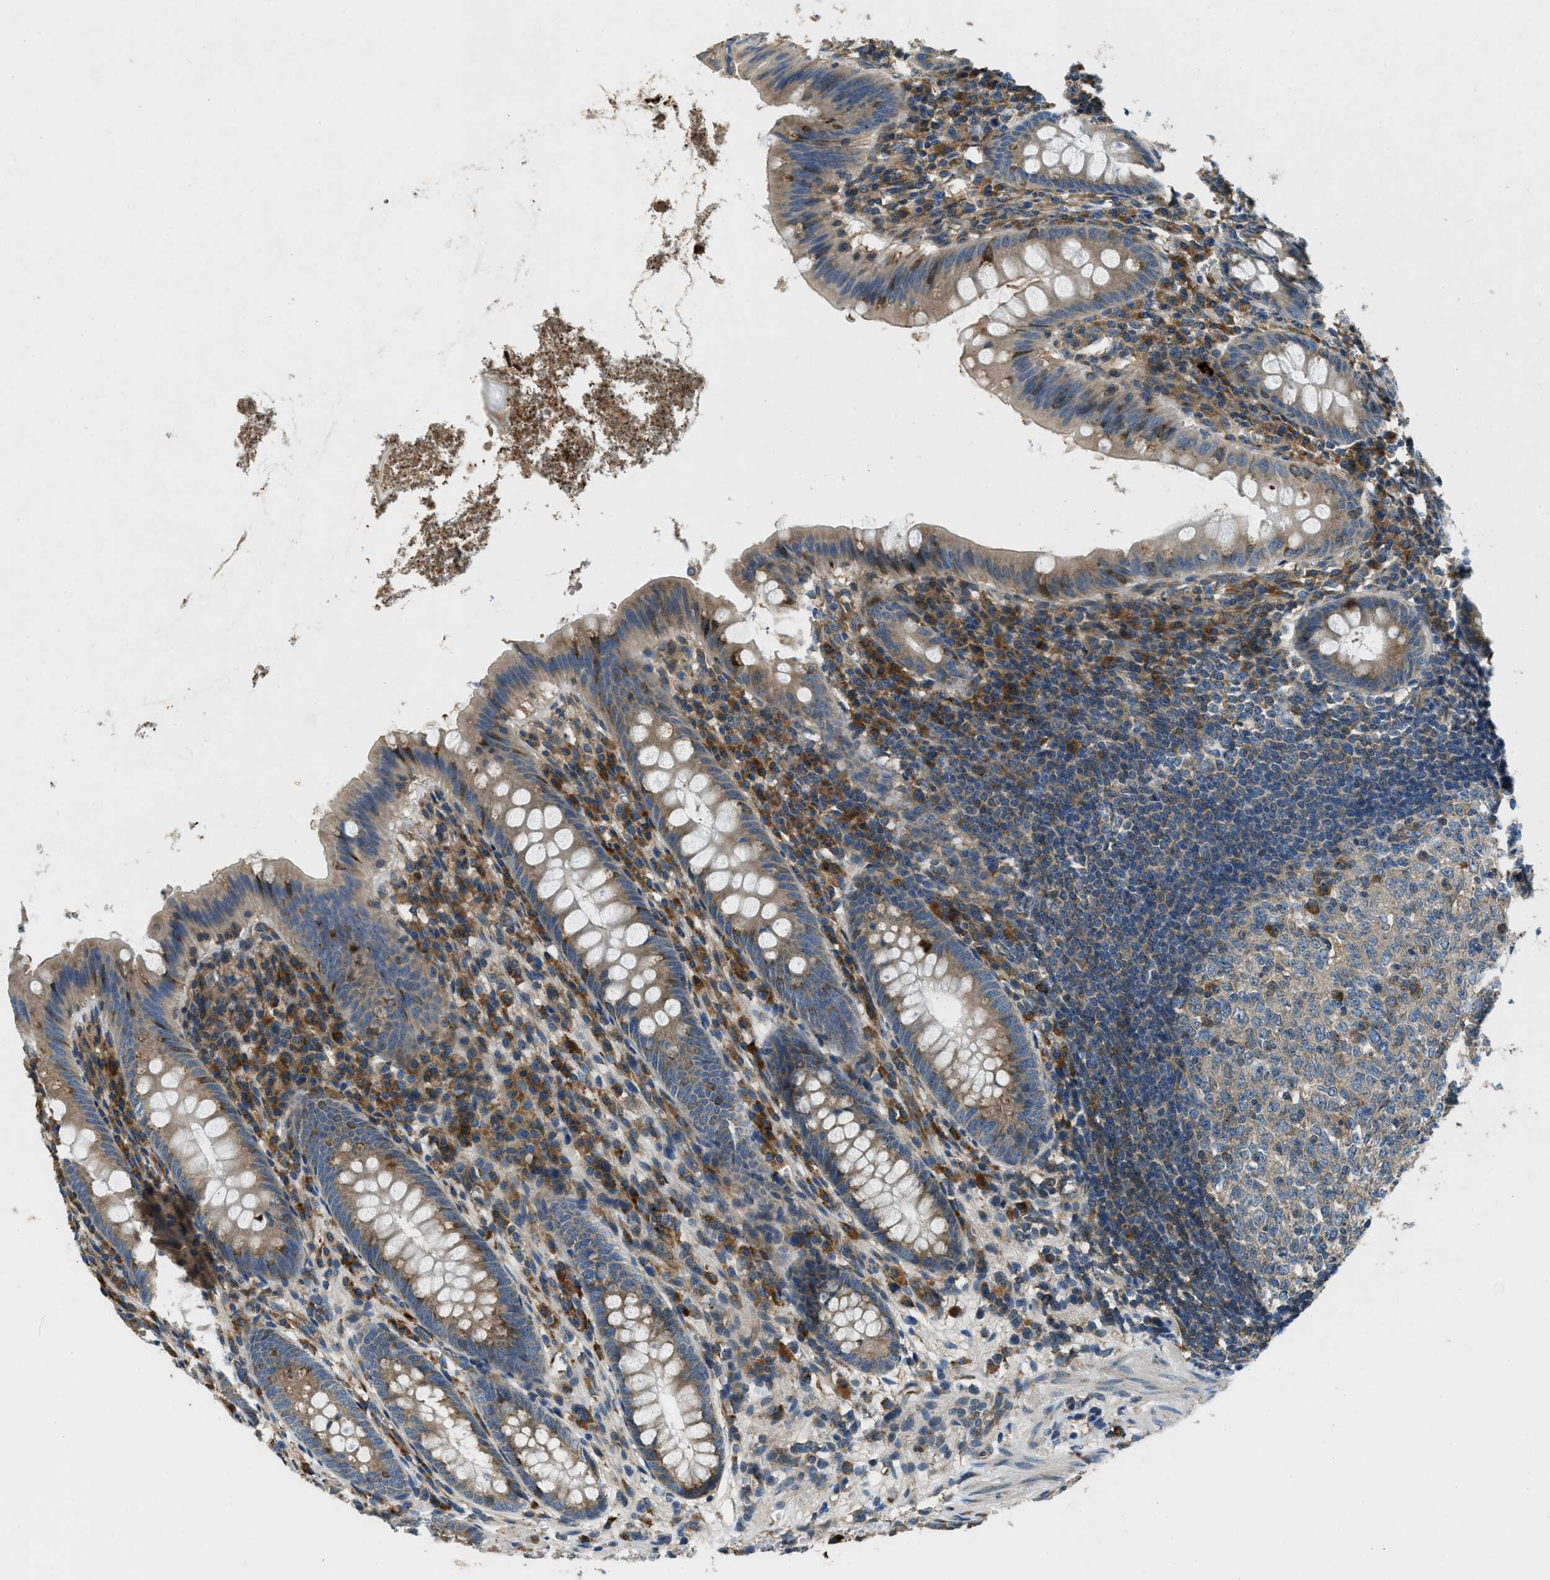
{"staining": {"intensity": "weak", "quantity": ">75%", "location": "cytoplasmic/membranous"}, "tissue": "appendix", "cell_type": "Glandular cells", "image_type": "normal", "snomed": [{"axis": "morphology", "description": "Normal tissue, NOS"}, {"axis": "topography", "description": "Appendix"}], "caption": "Human appendix stained for a protein (brown) displays weak cytoplasmic/membranous positive staining in about >75% of glandular cells.", "gene": "GIMAP8", "patient": {"sex": "male", "age": 56}}